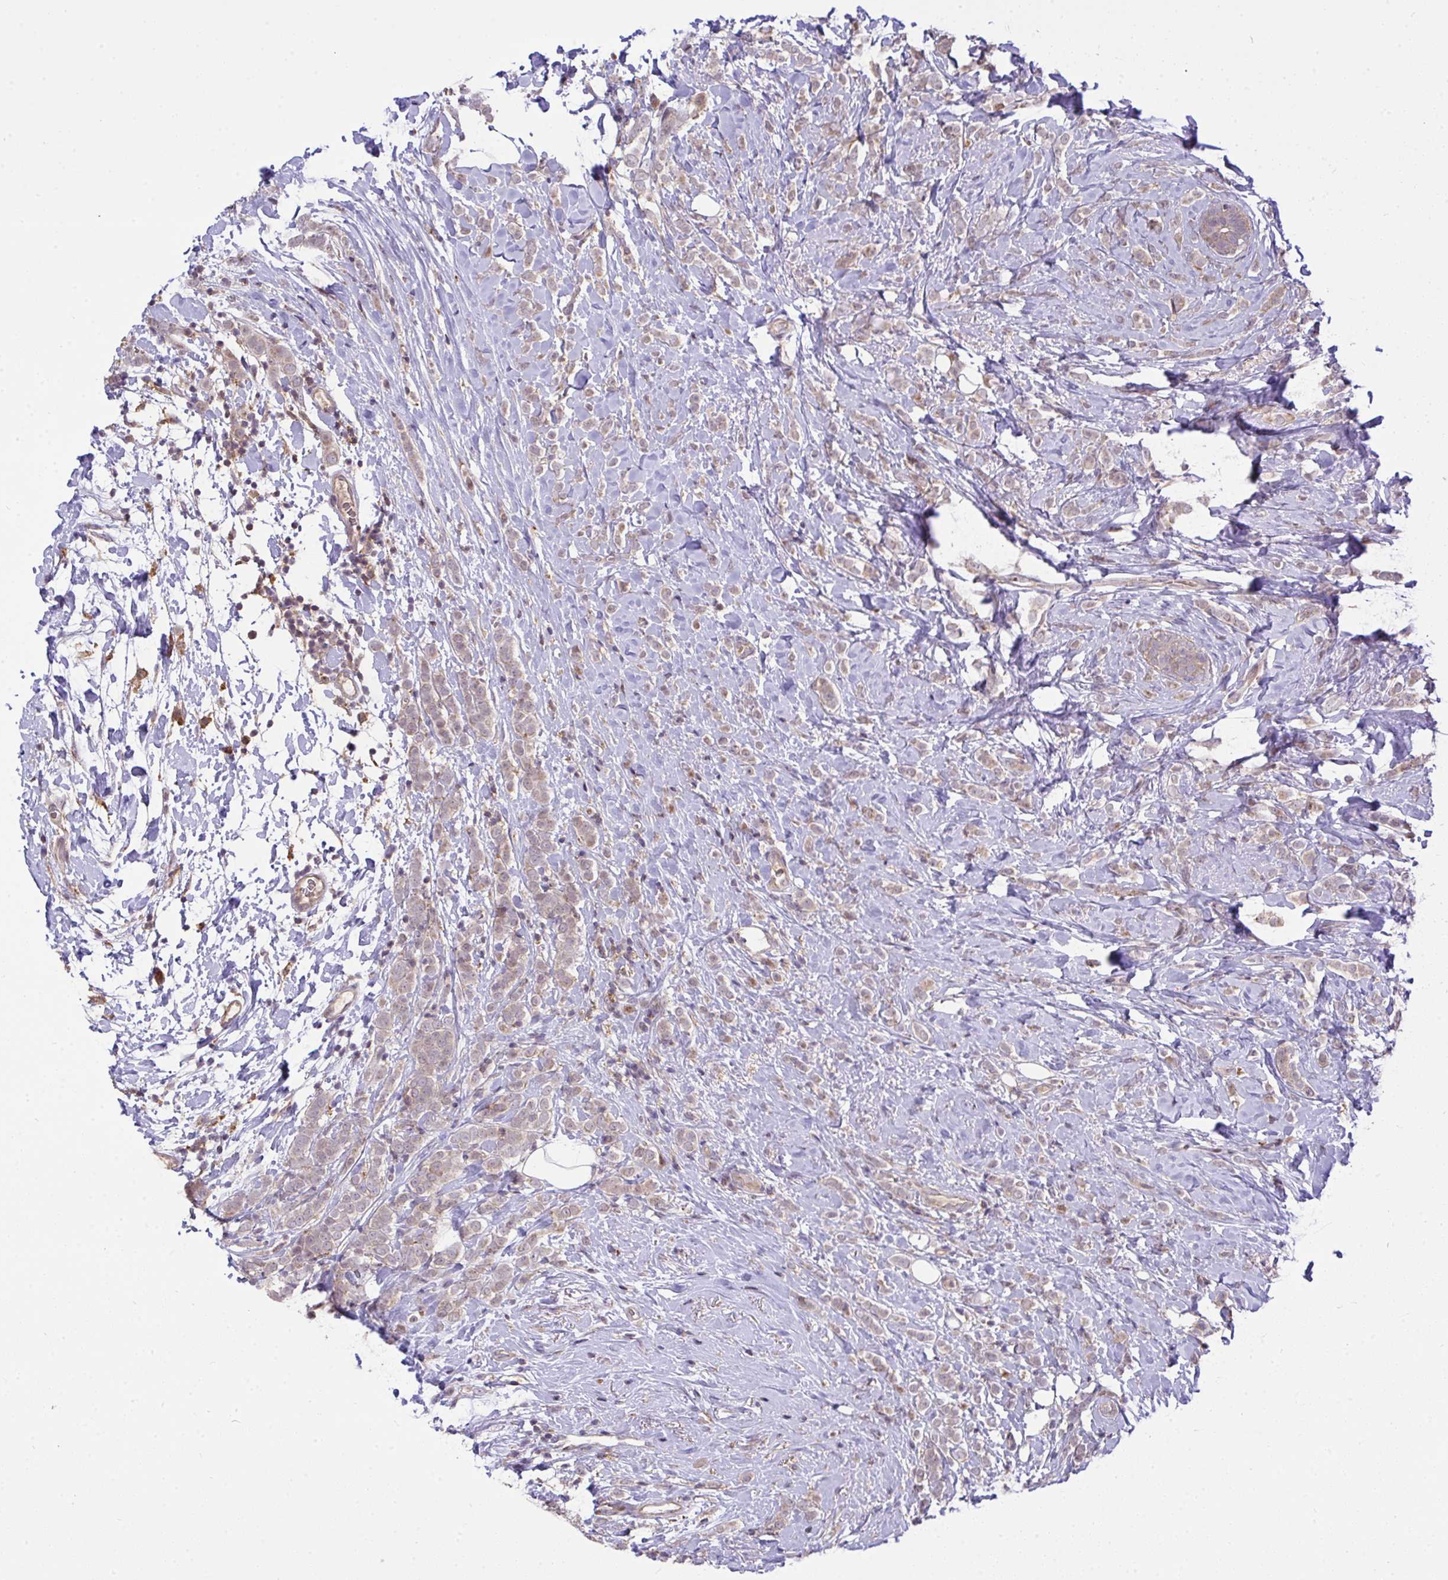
{"staining": {"intensity": "weak", "quantity": "<25%", "location": "cytoplasmic/membranous"}, "tissue": "breast cancer", "cell_type": "Tumor cells", "image_type": "cancer", "snomed": [{"axis": "morphology", "description": "Lobular carcinoma"}, {"axis": "topography", "description": "Breast"}], "caption": "Tumor cells show no significant positivity in breast cancer.", "gene": "SLC9A6", "patient": {"sex": "female", "age": 49}}